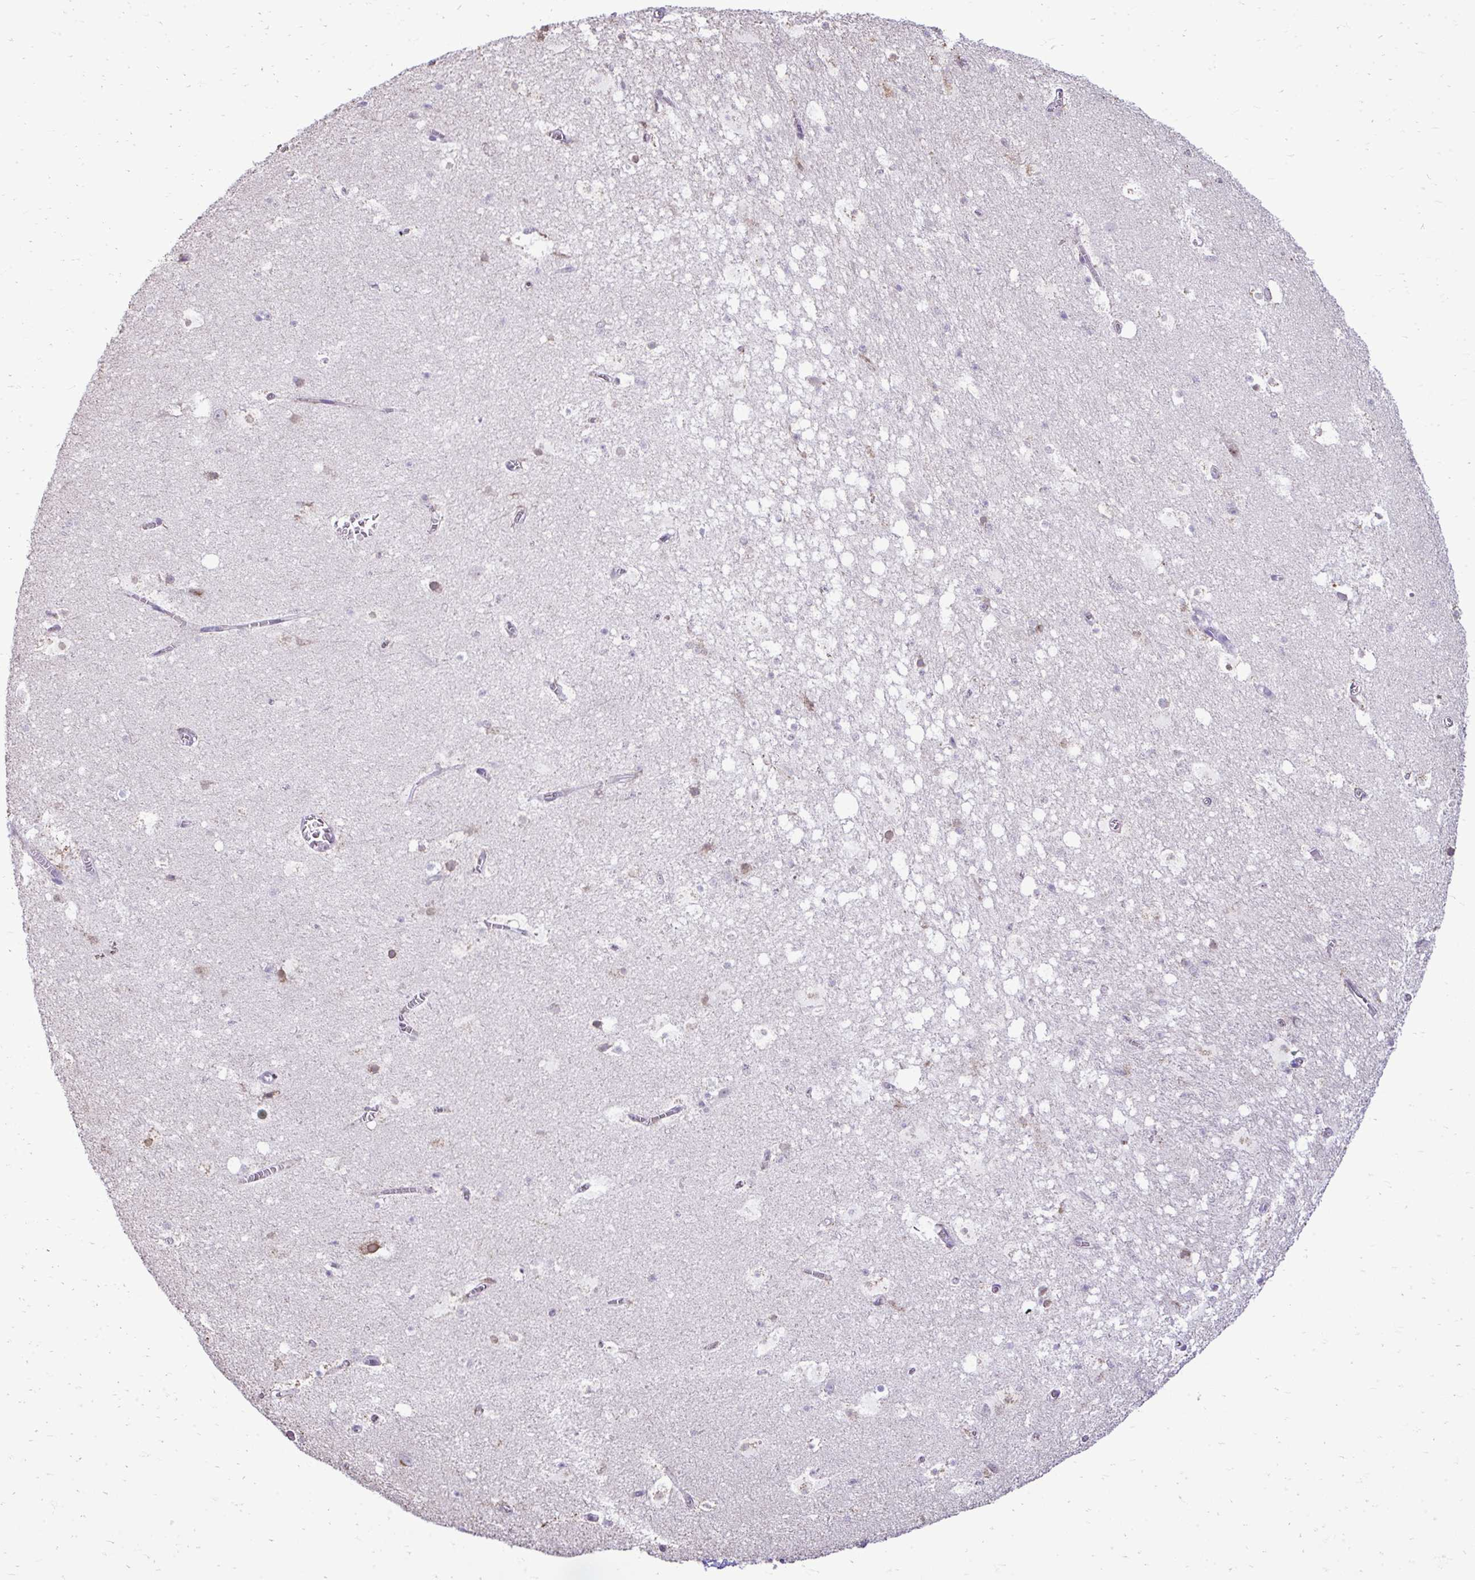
{"staining": {"intensity": "moderate", "quantity": "<25%", "location": "cytoplasmic/membranous,nuclear"}, "tissue": "hippocampus", "cell_type": "Glial cells", "image_type": "normal", "snomed": [{"axis": "morphology", "description": "Normal tissue, NOS"}, {"axis": "topography", "description": "Hippocampus"}], "caption": "This is a micrograph of immunohistochemistry (IHC) staining of normal hippocampus, which shows moderate positivity in the cytoplasmic/membranous,nuclear of glial cells.", "gene": "NPPA", "patient": {"sex": "female", "age": 42}}